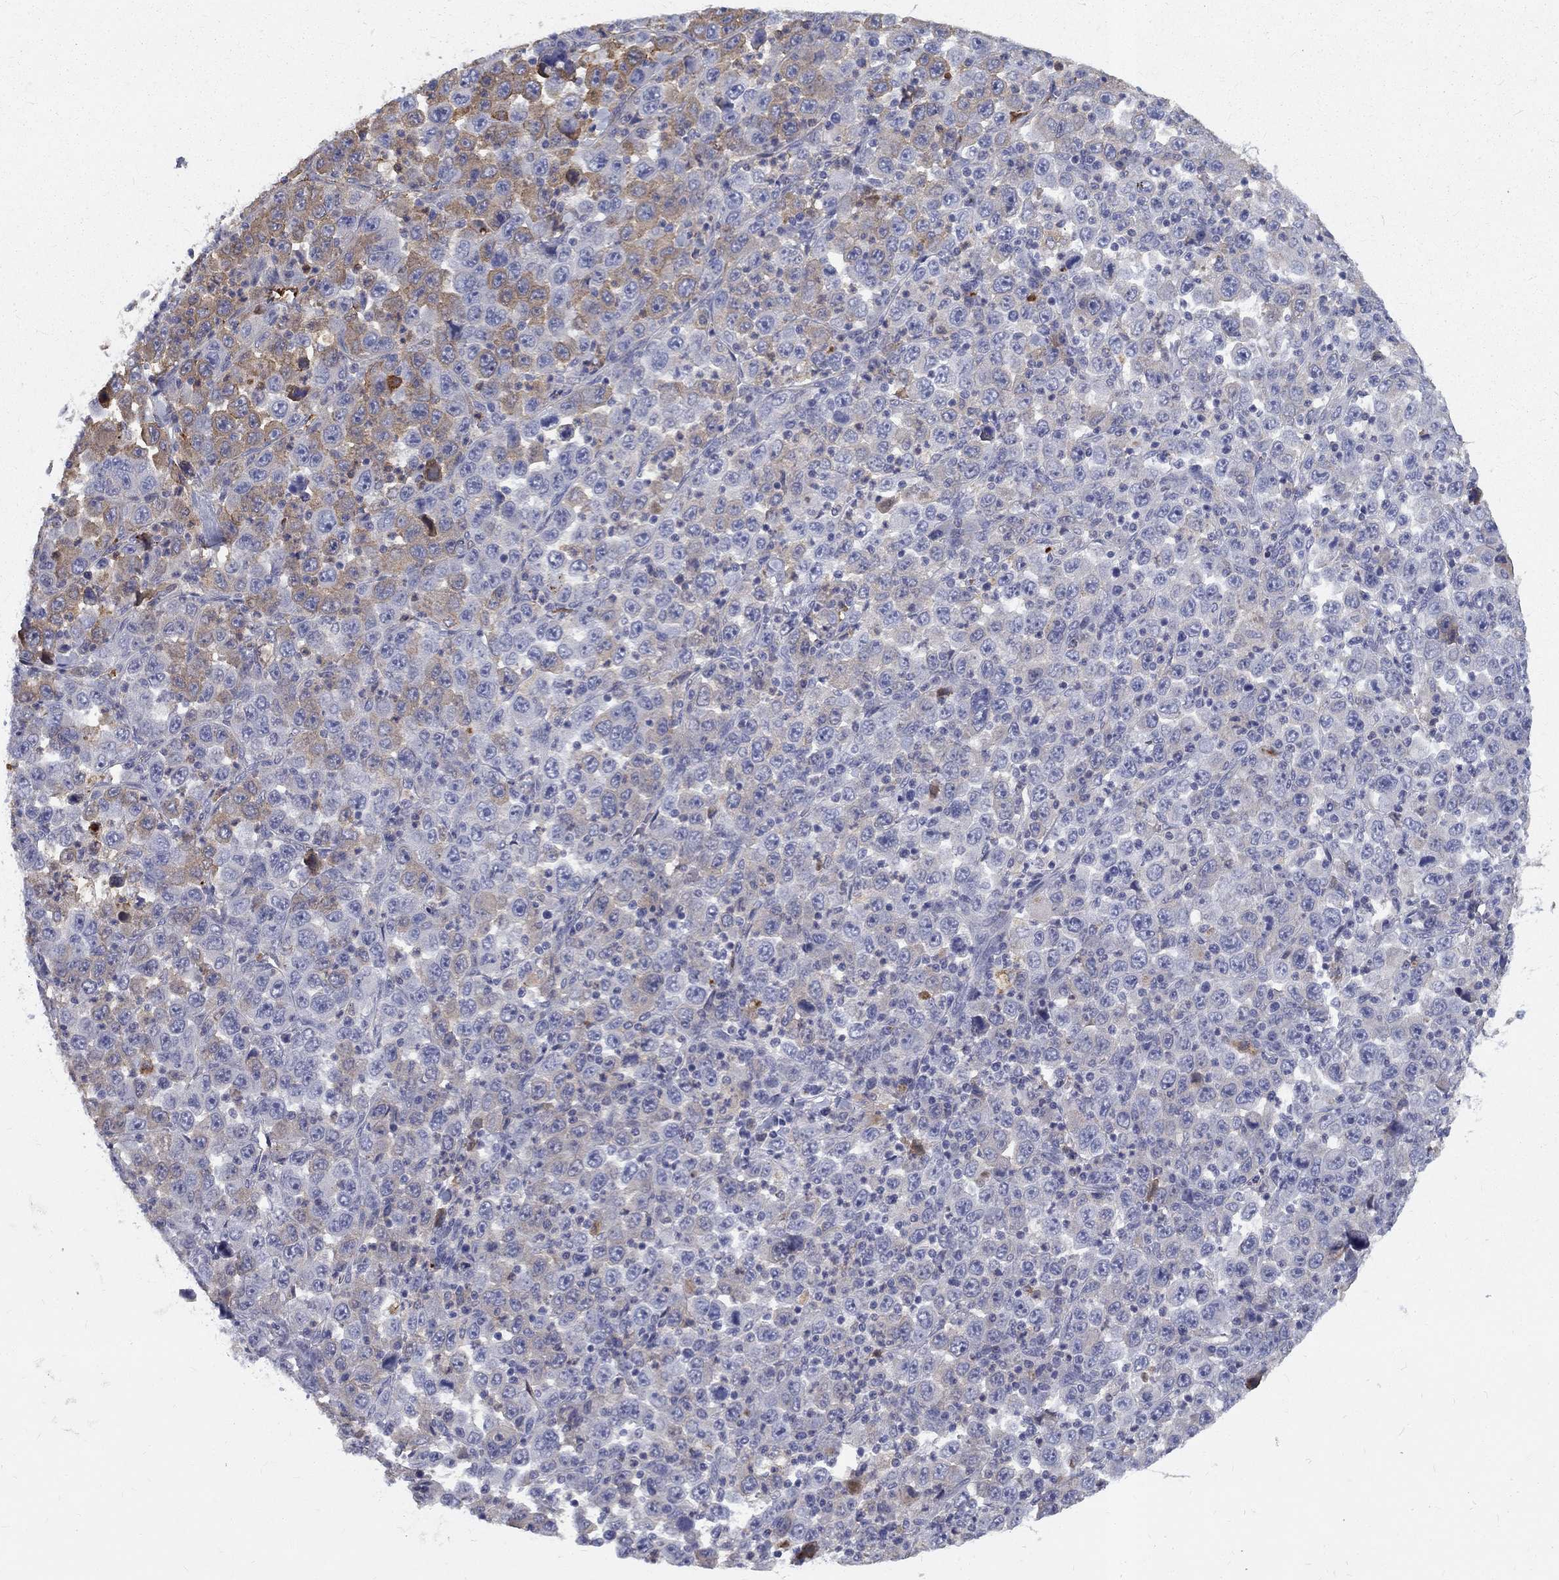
{"staining": {"intensity": "moderate", "quantity": "<25%", "location": "cytoplasmic/membranous"}, "tissue": "stomach cancer", "cell_type": "Tumor cells", "image_type": "cancer", "snomed": [{"axis": "morphology", "description": "Normal tissue, NOS"}, {"axis": "morphology", "description": "Adenocarcinoma, NOS"}, {"axis": "topography", "description": "Stomach, upper"}, {"axis": "topography", "description": "Stomach"}], "caption": "Human stomach cancer (adenocarcinoma) stained with a protein marker shows moderate staining in tumor cells.", "gene": "EPDR1", "patient": {"sex": "male", "age": 59}}